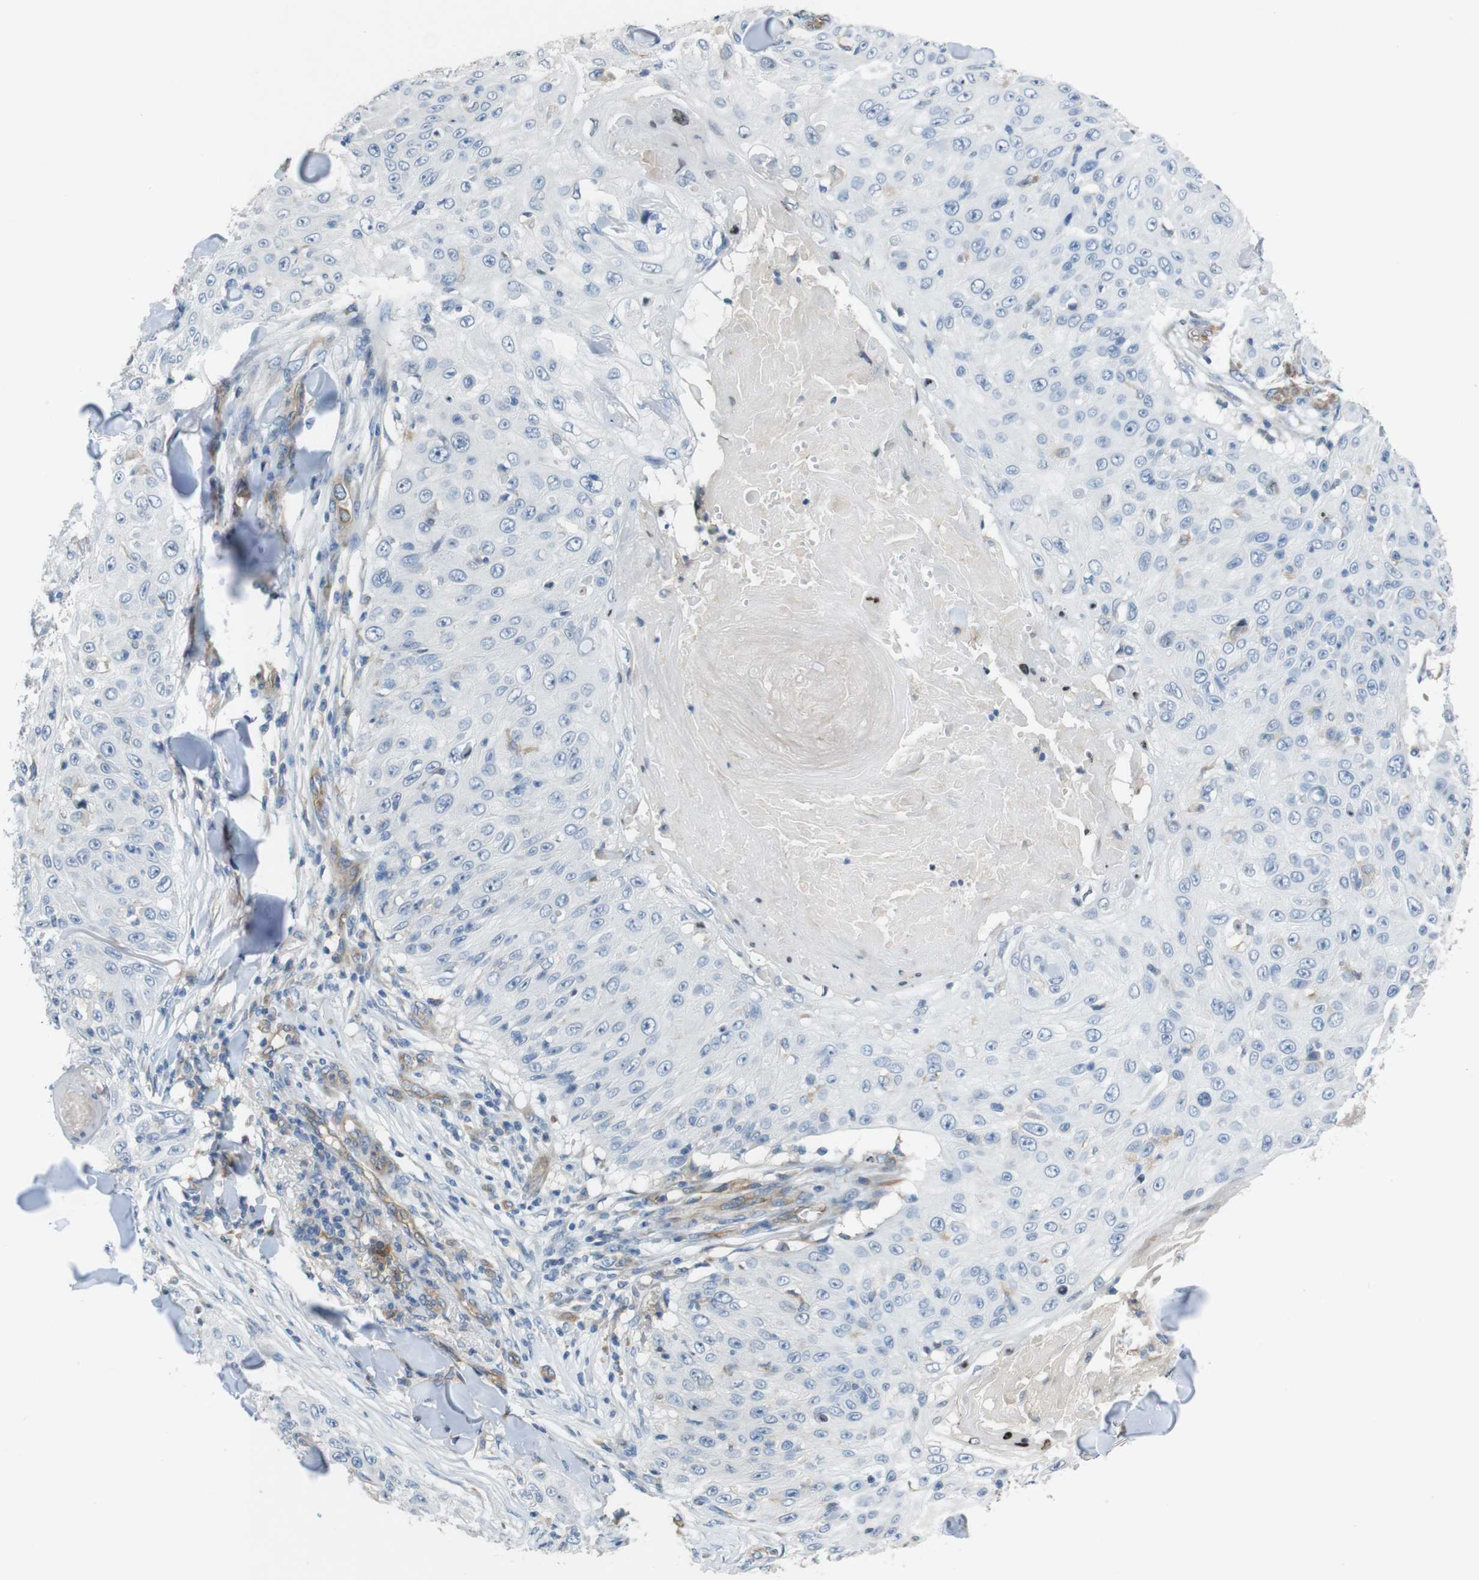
{"staining": {"intensity": "negative", "quantity": "none", "location": "none"}, "tissue": "skin cancer", "cell_type": "Tumor cells", "image_type": "cancer", "snomed": [{"axis": "morphology", "description": "Squamous cell carcinoma, NOS"}, {"axis": "topography", "description": "Skin"}], "caption": "Immunohistochemical staining of human skin squamous cell carcinoma exhibits no significant positivity in tumor cells.", "gene": "PCDH10", "patient": {"sex": "male", "age": 86}}